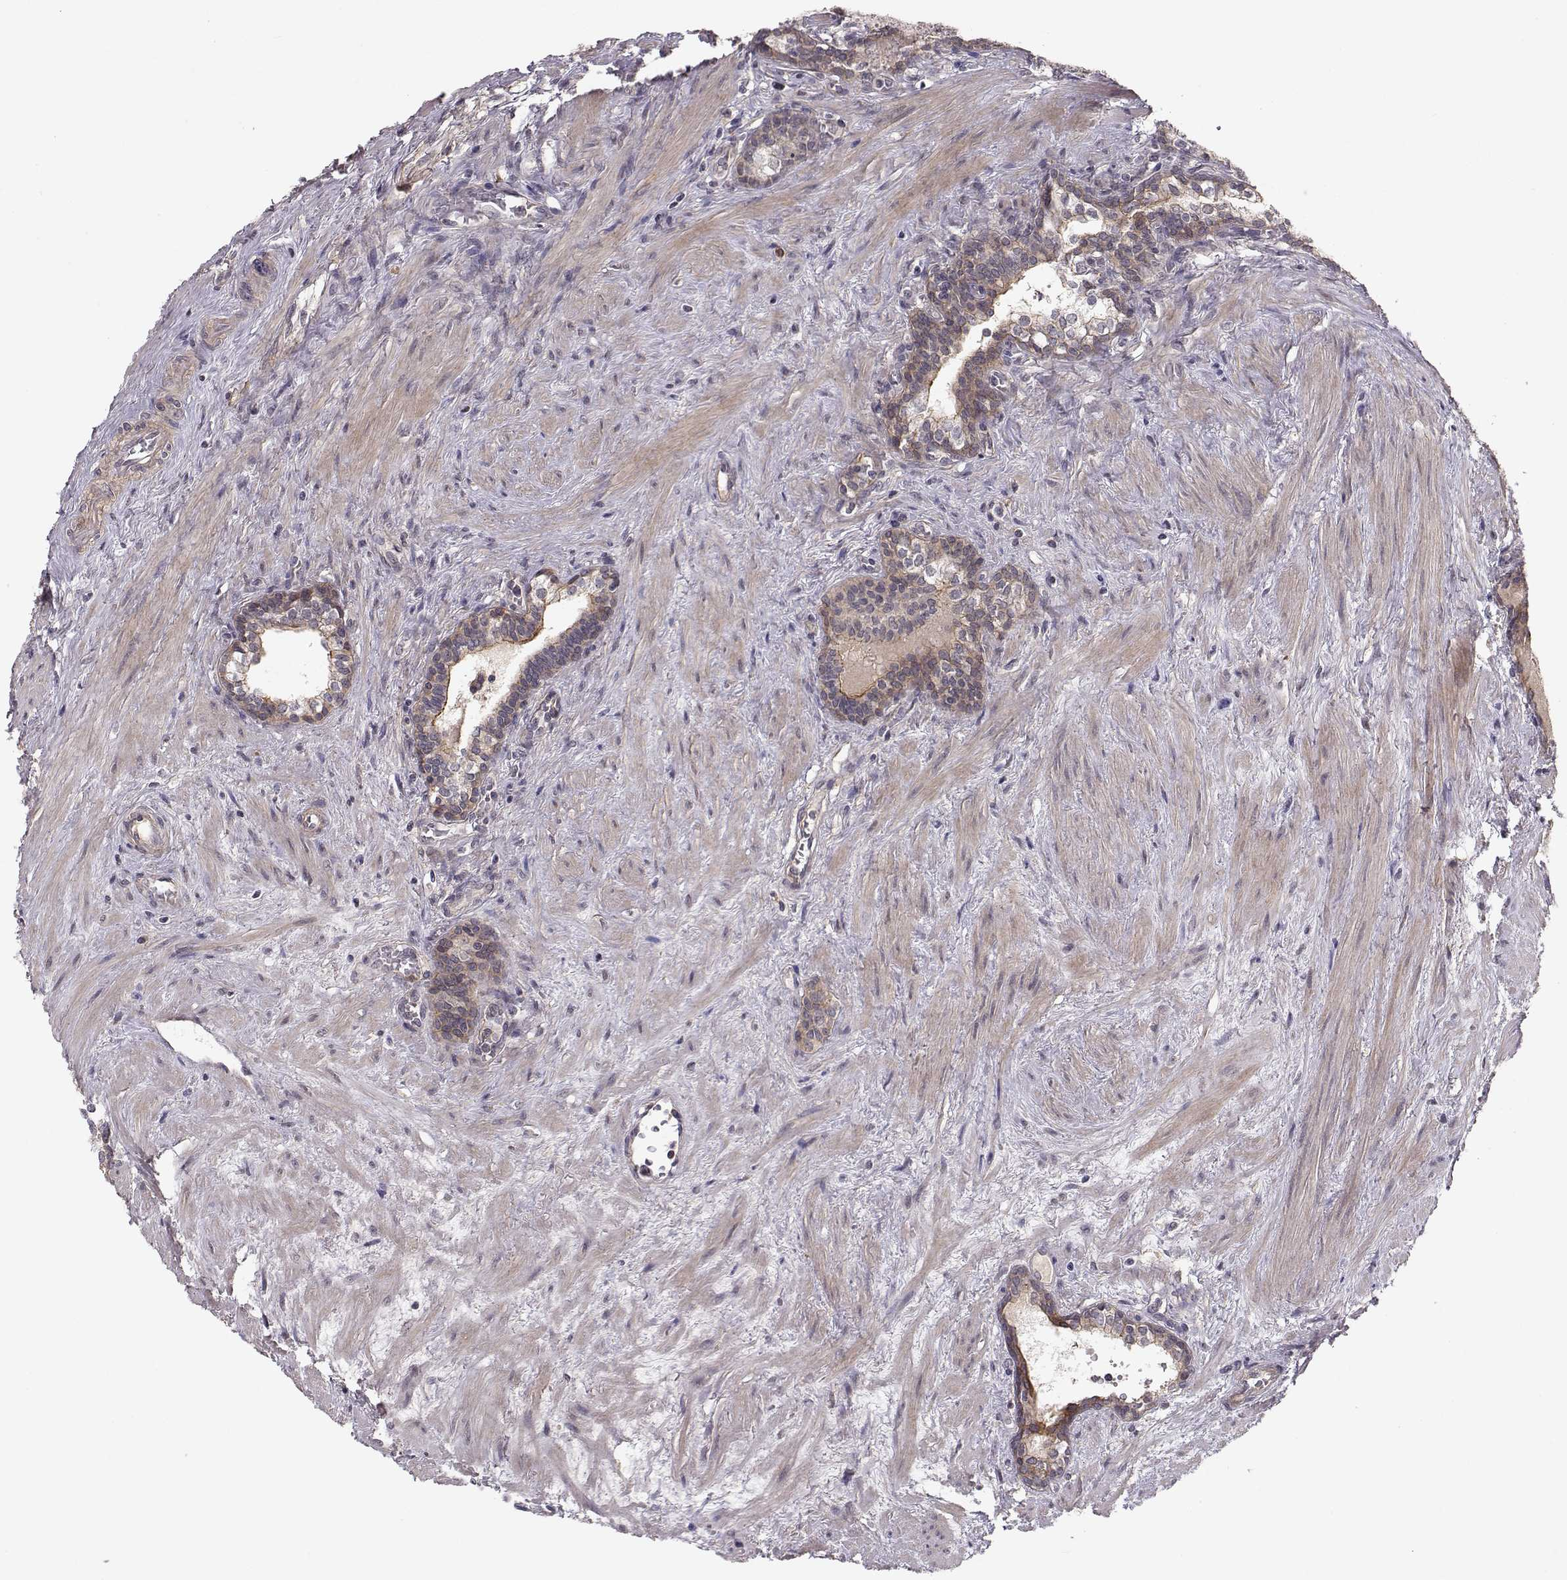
{"staining": {"intensity": "moderate", "quantity": "<25%", "location": "cytoplasmic/membranous"}, "tissue": "prostate cancer", "cell_type": "Tumor cells", "image_type": "cancer", "snomed": [{"axis": "morphology", "description": "Adenocarcinoma, NOS"}, {"axis": "morphology", "description": "Adenocarcinoma, High grade"}, {"axis": "topography", "description": "Prostate"}], "caption": "An IHC histopathology image of tumor tissue is shown. Protein staining in brown highlights moderate cytoplasmic/membranous positivity in adenocarcinoma (prostate) within tumor cells. Immunohistochemistry (ihc) stains the protein of interest in brown and the nuclei are stained blue.", "gene": "PLEKHG3", "patient": {"sex": "male", "age": 61}}